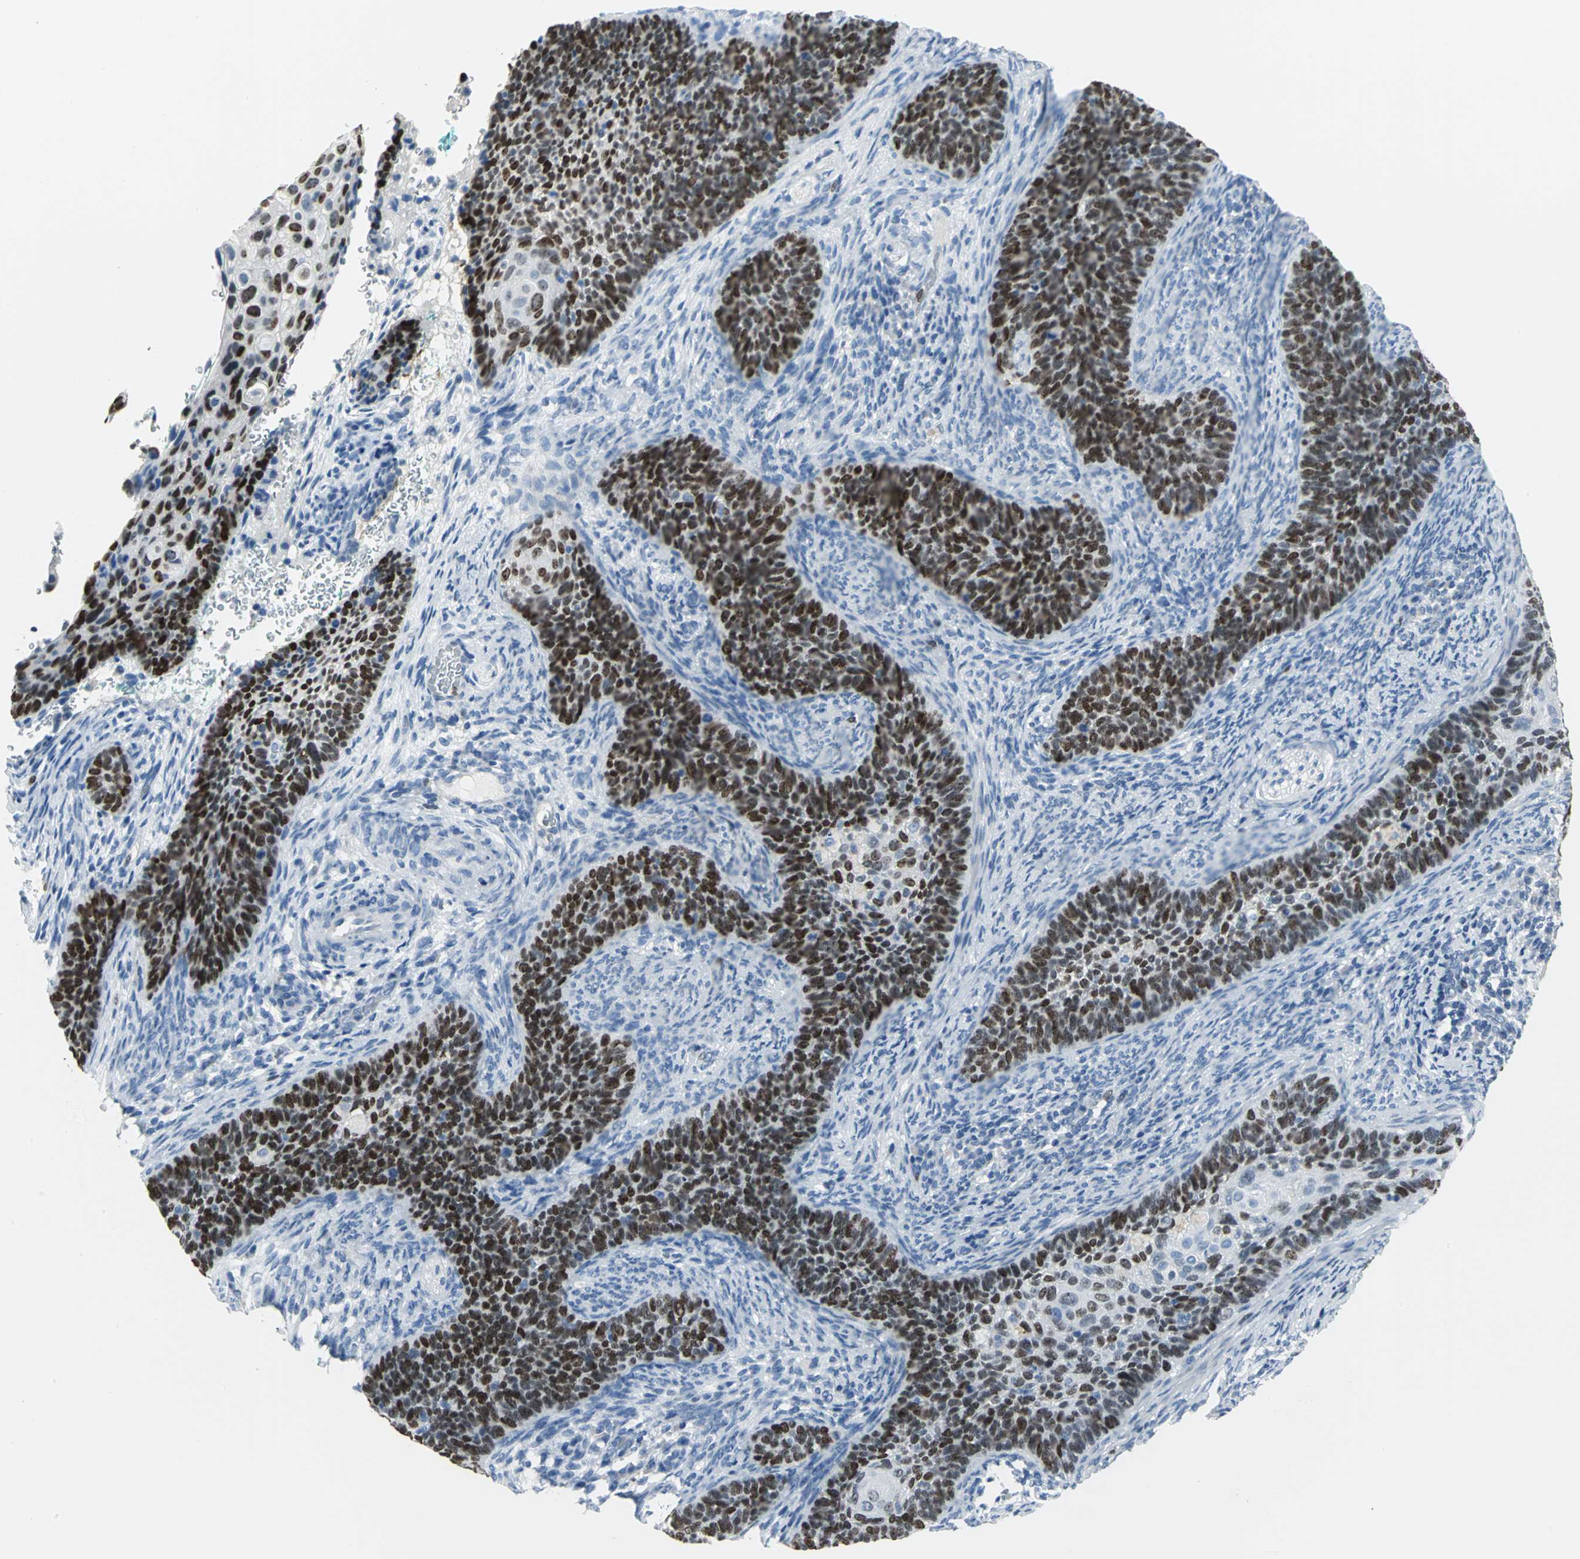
{"staining": {"intensity": "strong", "quantity": ">75%", "location": "nuclear"}, "tissue": "cervical cancer", "cell_type": "Tumor cells", "image_type": "cancer", "snomed": [{"axis": "morphology", "description": "Squamous cell carcinoma, NOS"}, {"axis": "topography", "description": "Cervix"}], "caption": "A brown stain highlights strong nuclear positivity of a protein in cervical squamous cell carcinoma tumor cells.", "gene": "MCM3", "patient": {"sex": "female", "age": 33}}